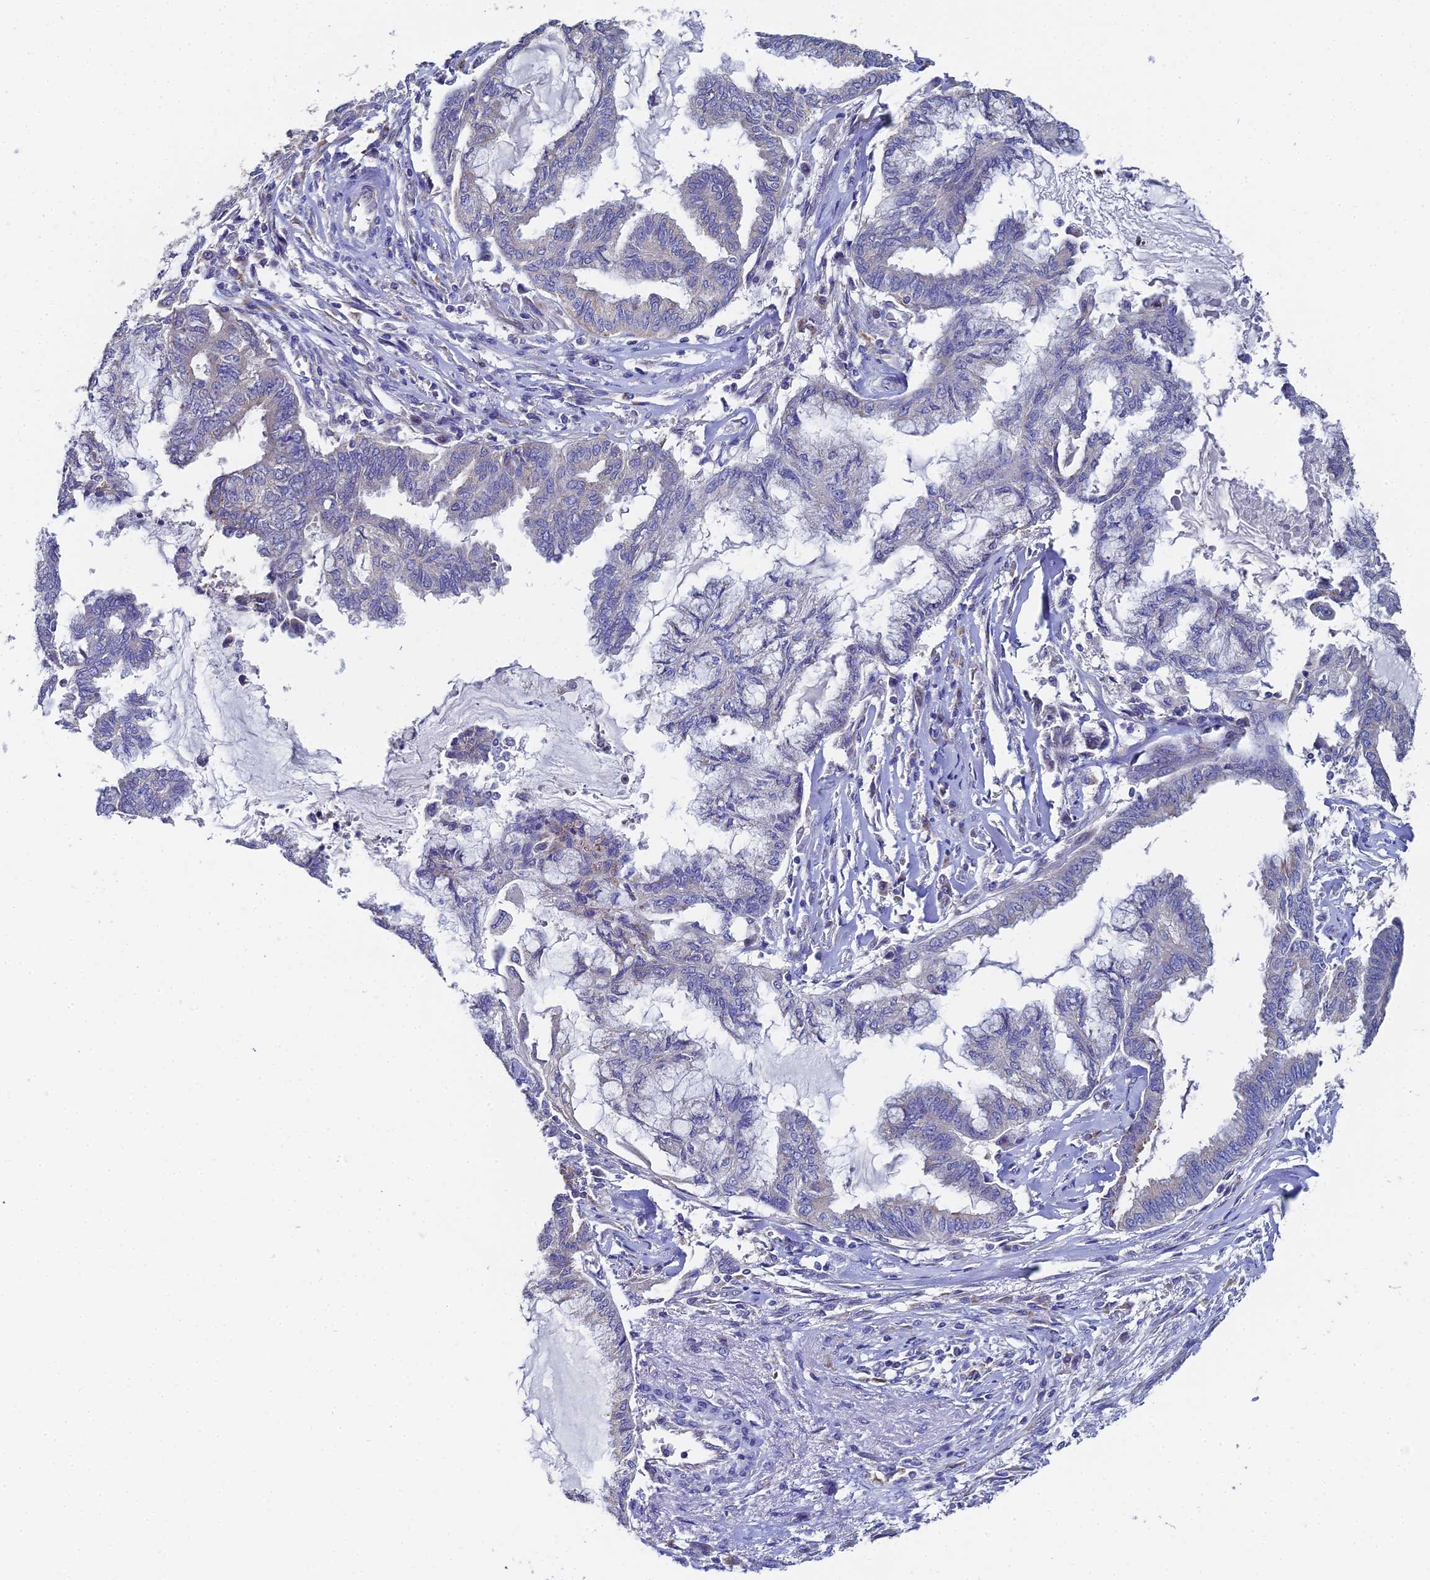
{"staining": {"intensity": "negative", "quantity": "none", "location": "none"}, "tissue": "endometrial cancer", "cell_type": "Tumor cells", "image_type": "cancer", "snomed": [{"axis": "morphology", "description": "Adenocarcinoma, NOS"}, {"axis": "topography", "description": "Endometrium"}], "caption": "Immunohistochemistry (IHC) image of neoplastic tissue: human endometrial cancer (adenocarcinoma) stained with DAB (3,3'-diaminobenzidine) demonstrates no significant protein positivity in tumor cells.", "gene": "UBE2L3", "patient": {"sex": "female", "age": 86}}